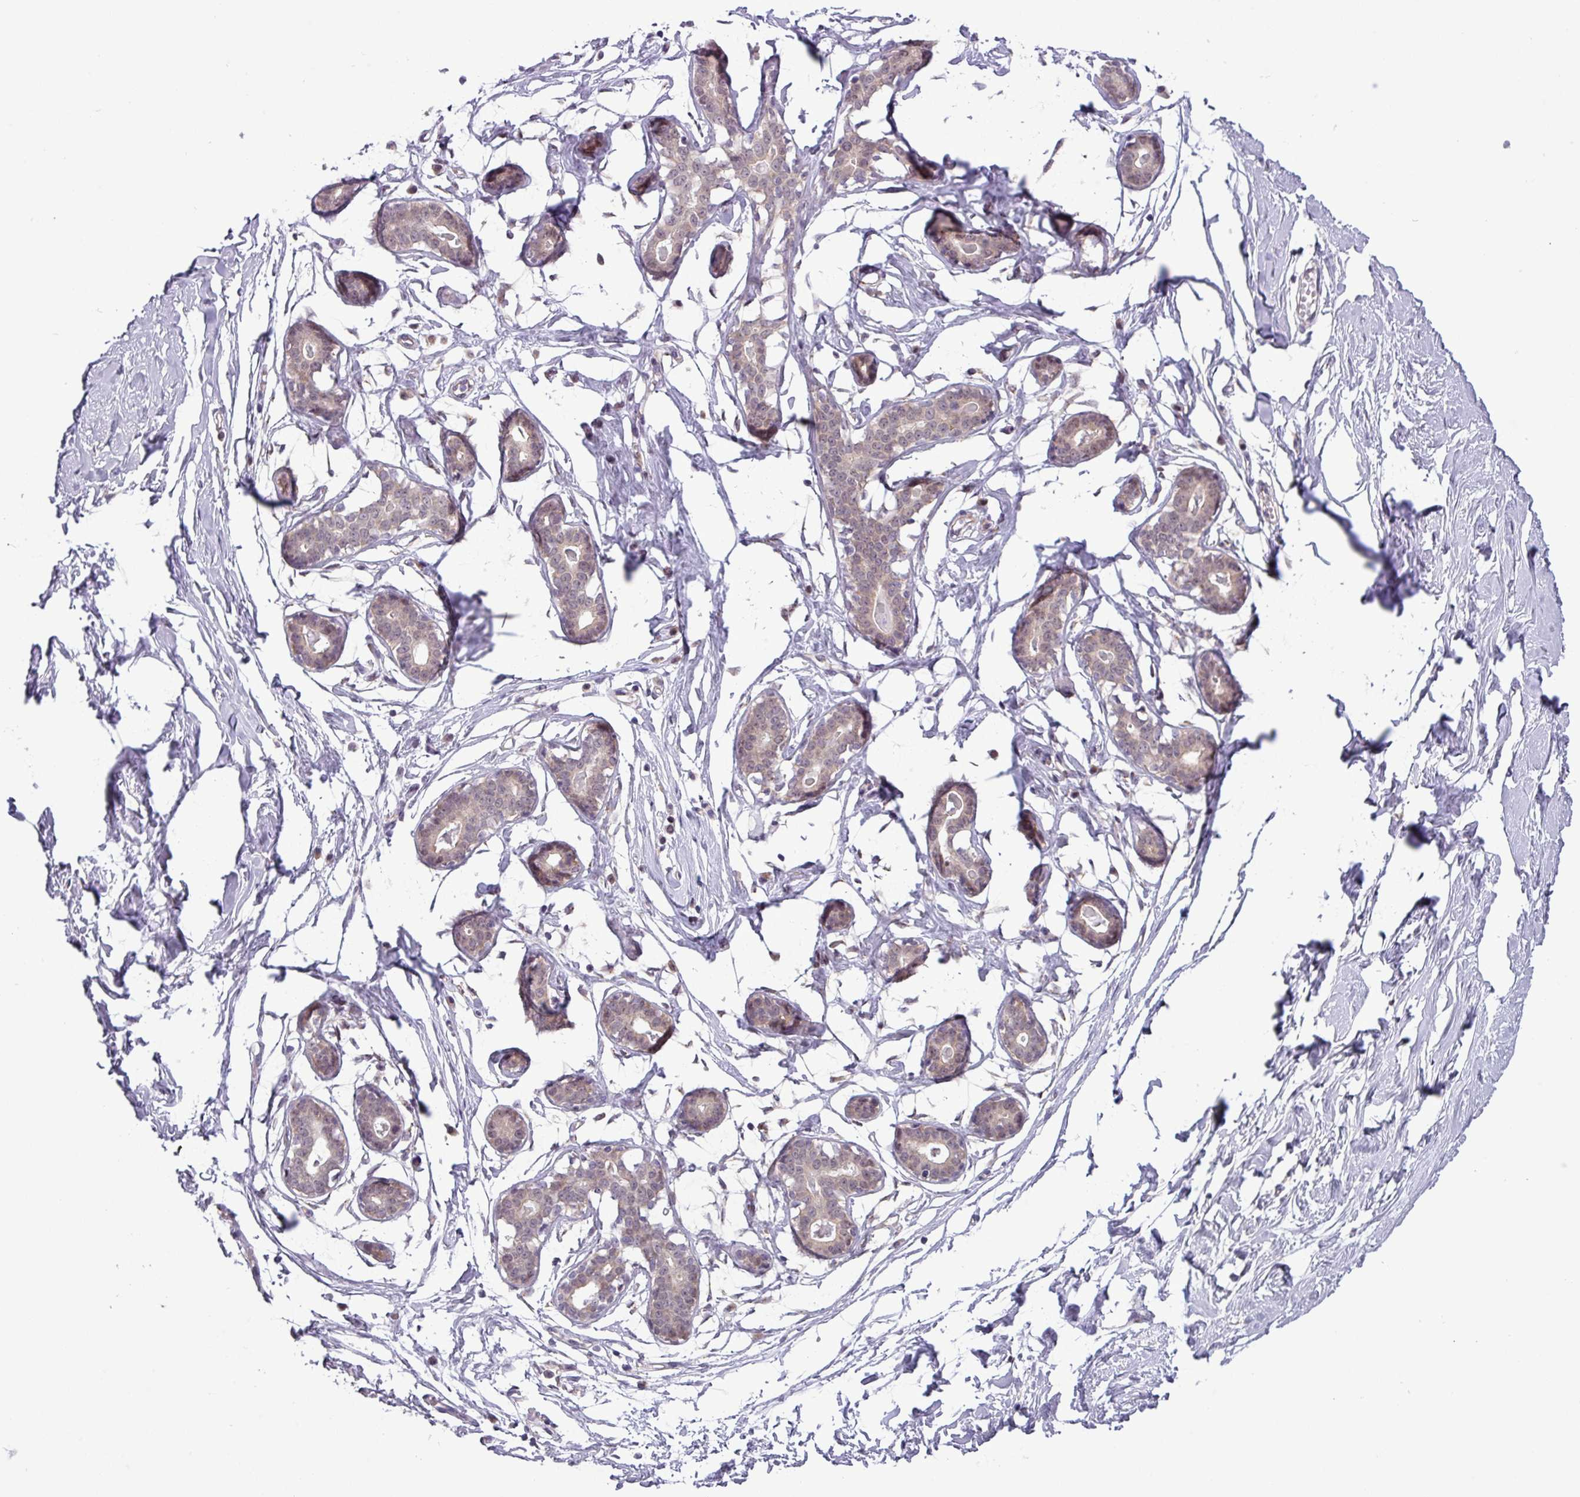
{"staining": {"intensity": "negative", "quantity": "none", "location": "none"}, "tissue": "breast", "cell_type": "Adipocytes", "image_type": "normal", "snomed": [{"axis": "morphology", "description": "Normal tissue, NOS"}, {"axis": "morphology", "description": "Adenoma, NOS"}, {"axis": "topography", "description": "Breast"}], "caption": "This is an IHC image of normal breast. There is no expression in adipocytes.", "gene": "NPFFR1", "patient": {"sex": "female", "age": 23}}